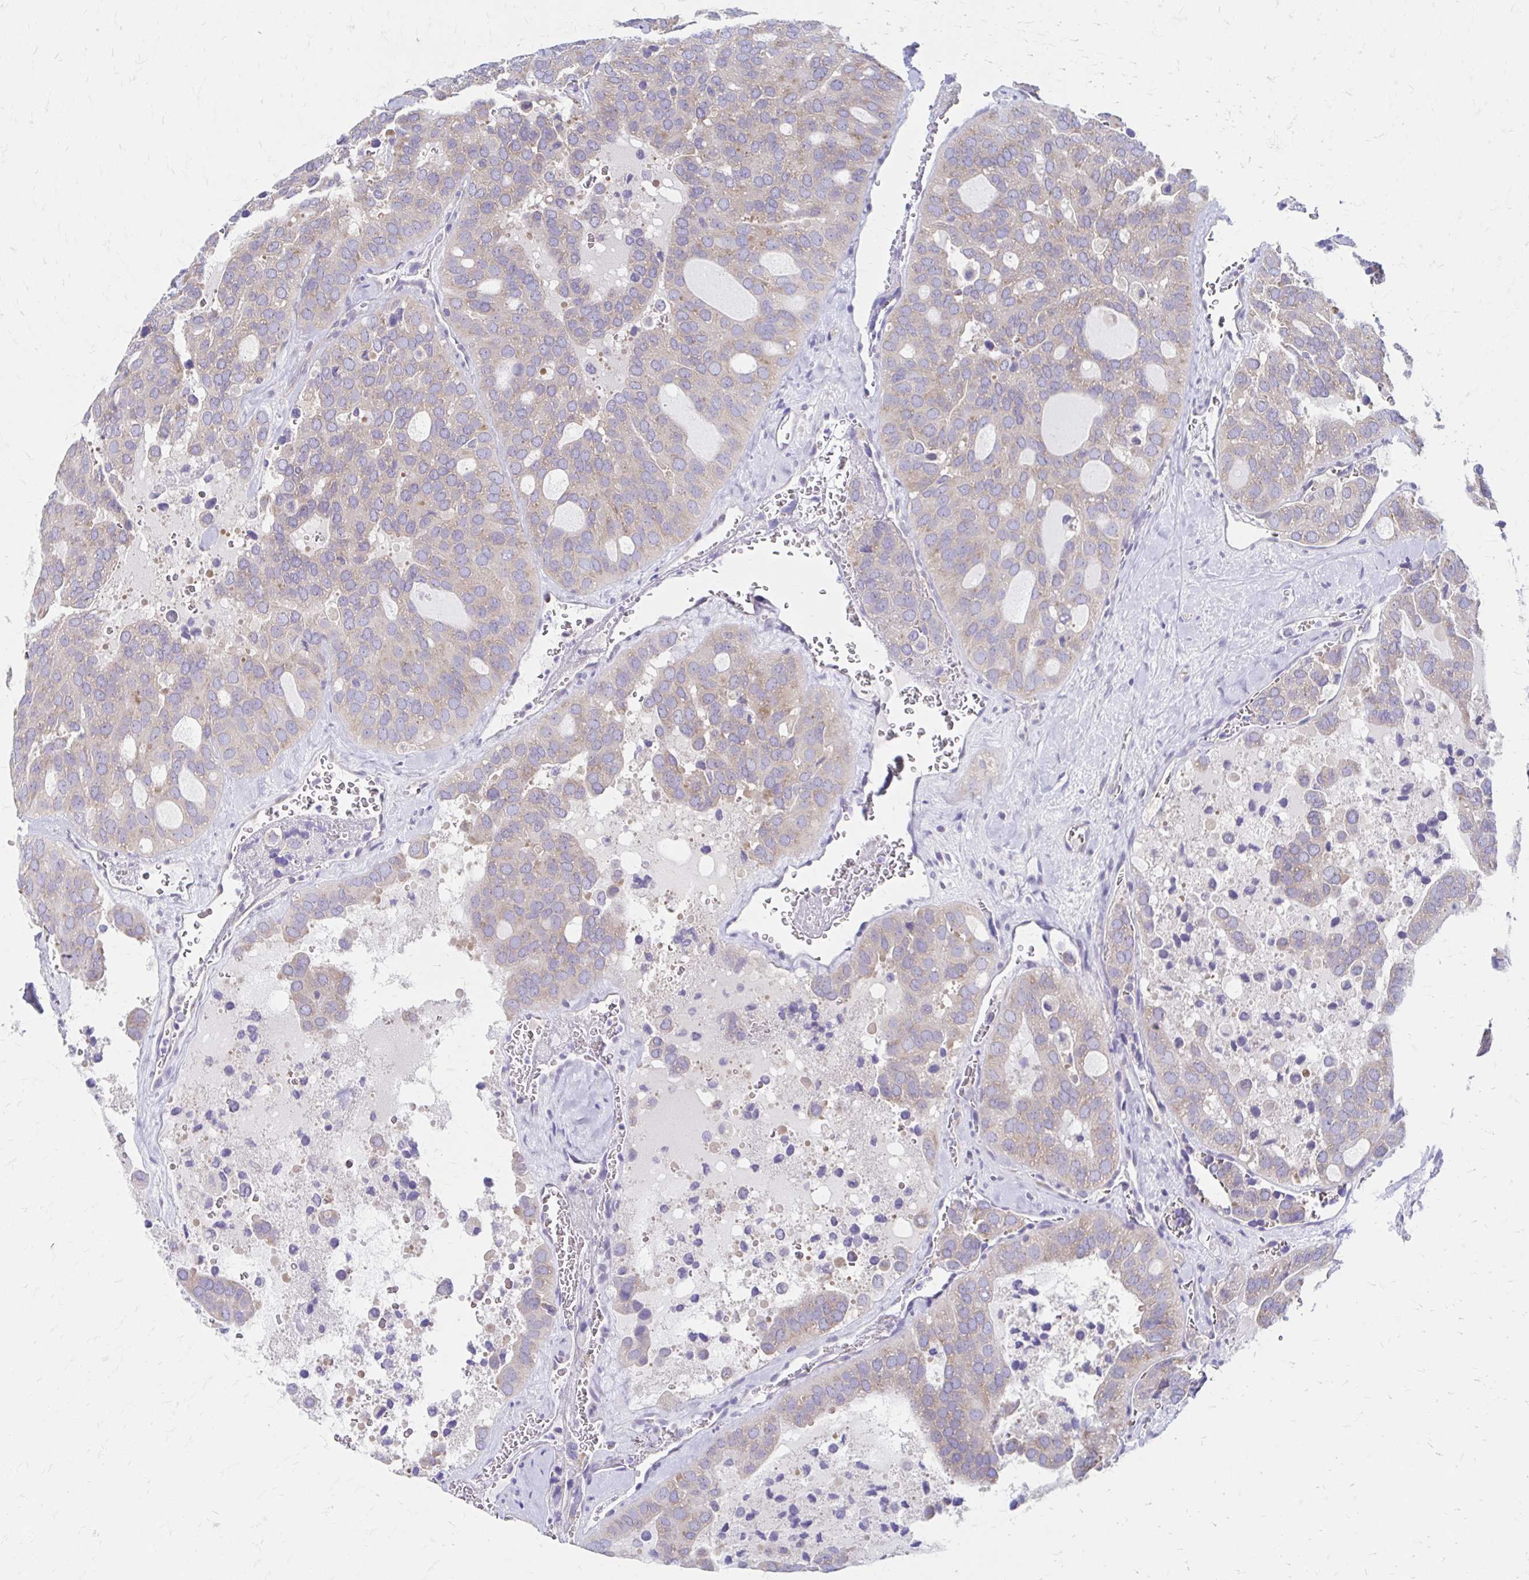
{"staining": {"intensity": "weak", "quantity": "<25%", "location": "cytoplasmic/membranous"}, "tissue": "thyroid cancer", "cell_type": "Tumor cells", "image_type": "cancer", "snomed": [{"axis": "morphology", "description": "Follicular adenoma carcinoma, NOS"}, {"axis": "topography", "description": "Thyroid gland"}], "caption": "The image displays no staining of tumor cells in thyroid follicular adenoma carcinoma. (Stains: DAB (3,3'-diaminobenzidine) immunohistochemistry (IHC) with hematoxylin counter stain, Microscopy: brightfield microscopy at high magnification).", "gene": "RPL27A", "patient": {"sex": "male", "age": 75}}